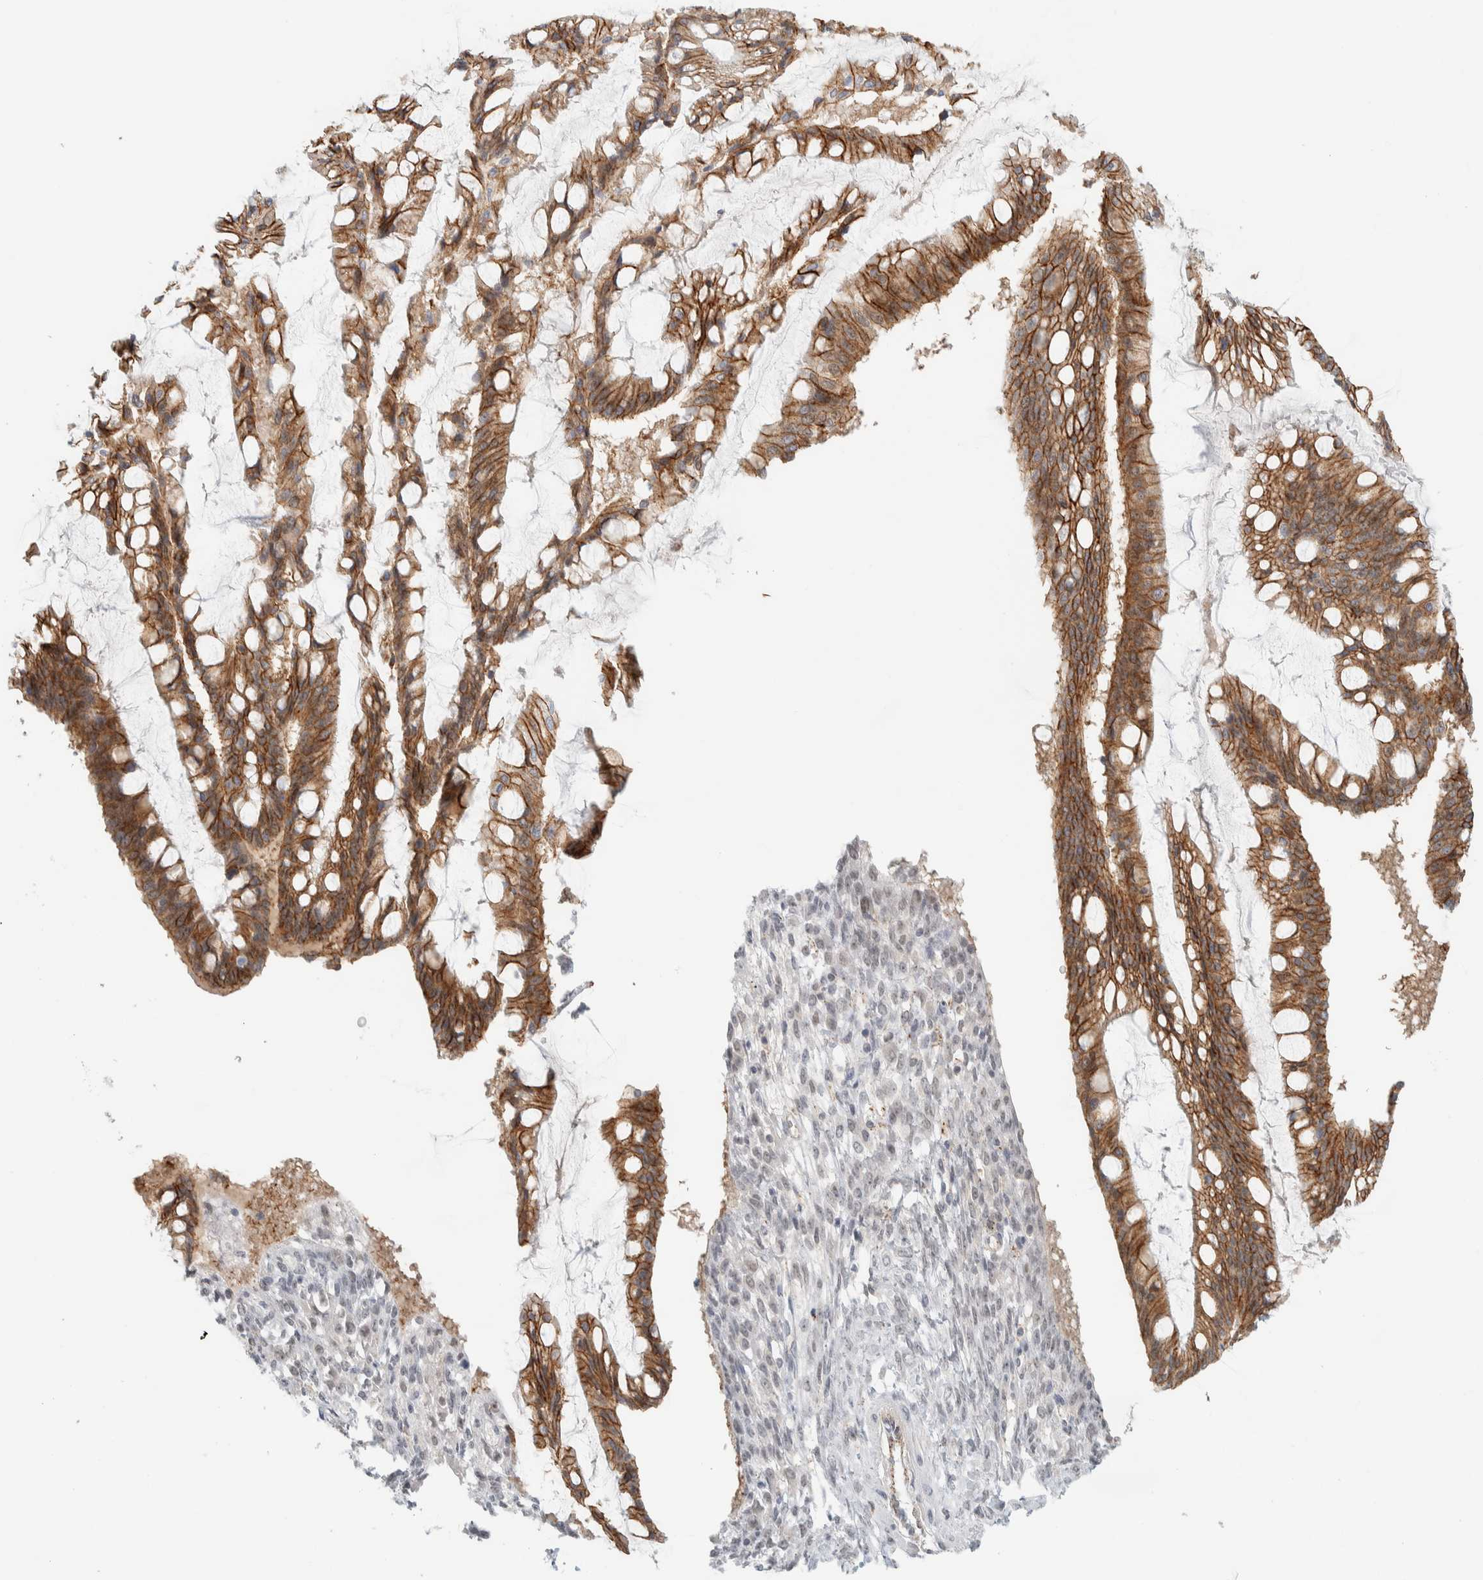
{"staining": {"intensity": "moderate", "quantity": ">75%", "location": "cytoplasmic/membranous"}, "tissue": "ovarian cancer", "cell_type": "Tumor cells", "image_type": "cancer", "snomed": [{"axis": "morphology", "description": "Cystadenocarcinoma, mucinous, NOS"}, {"axis": "topography", "description": "Ovary"}], "caption": "The photomicrograph shows staining of ovarian mucinous cystadenocarcinoma, revealing moderate cytoplasmic/membranous protein expression (brown color) within tumor cells. The staining was performed using DAB (3,3'-diaminobenzidine), with brown indicating positive protein expression. Nuclei are stained blue with hematoxylin.", "gene": "CDH17", "patient": {"sex": "female", "age": 73}}